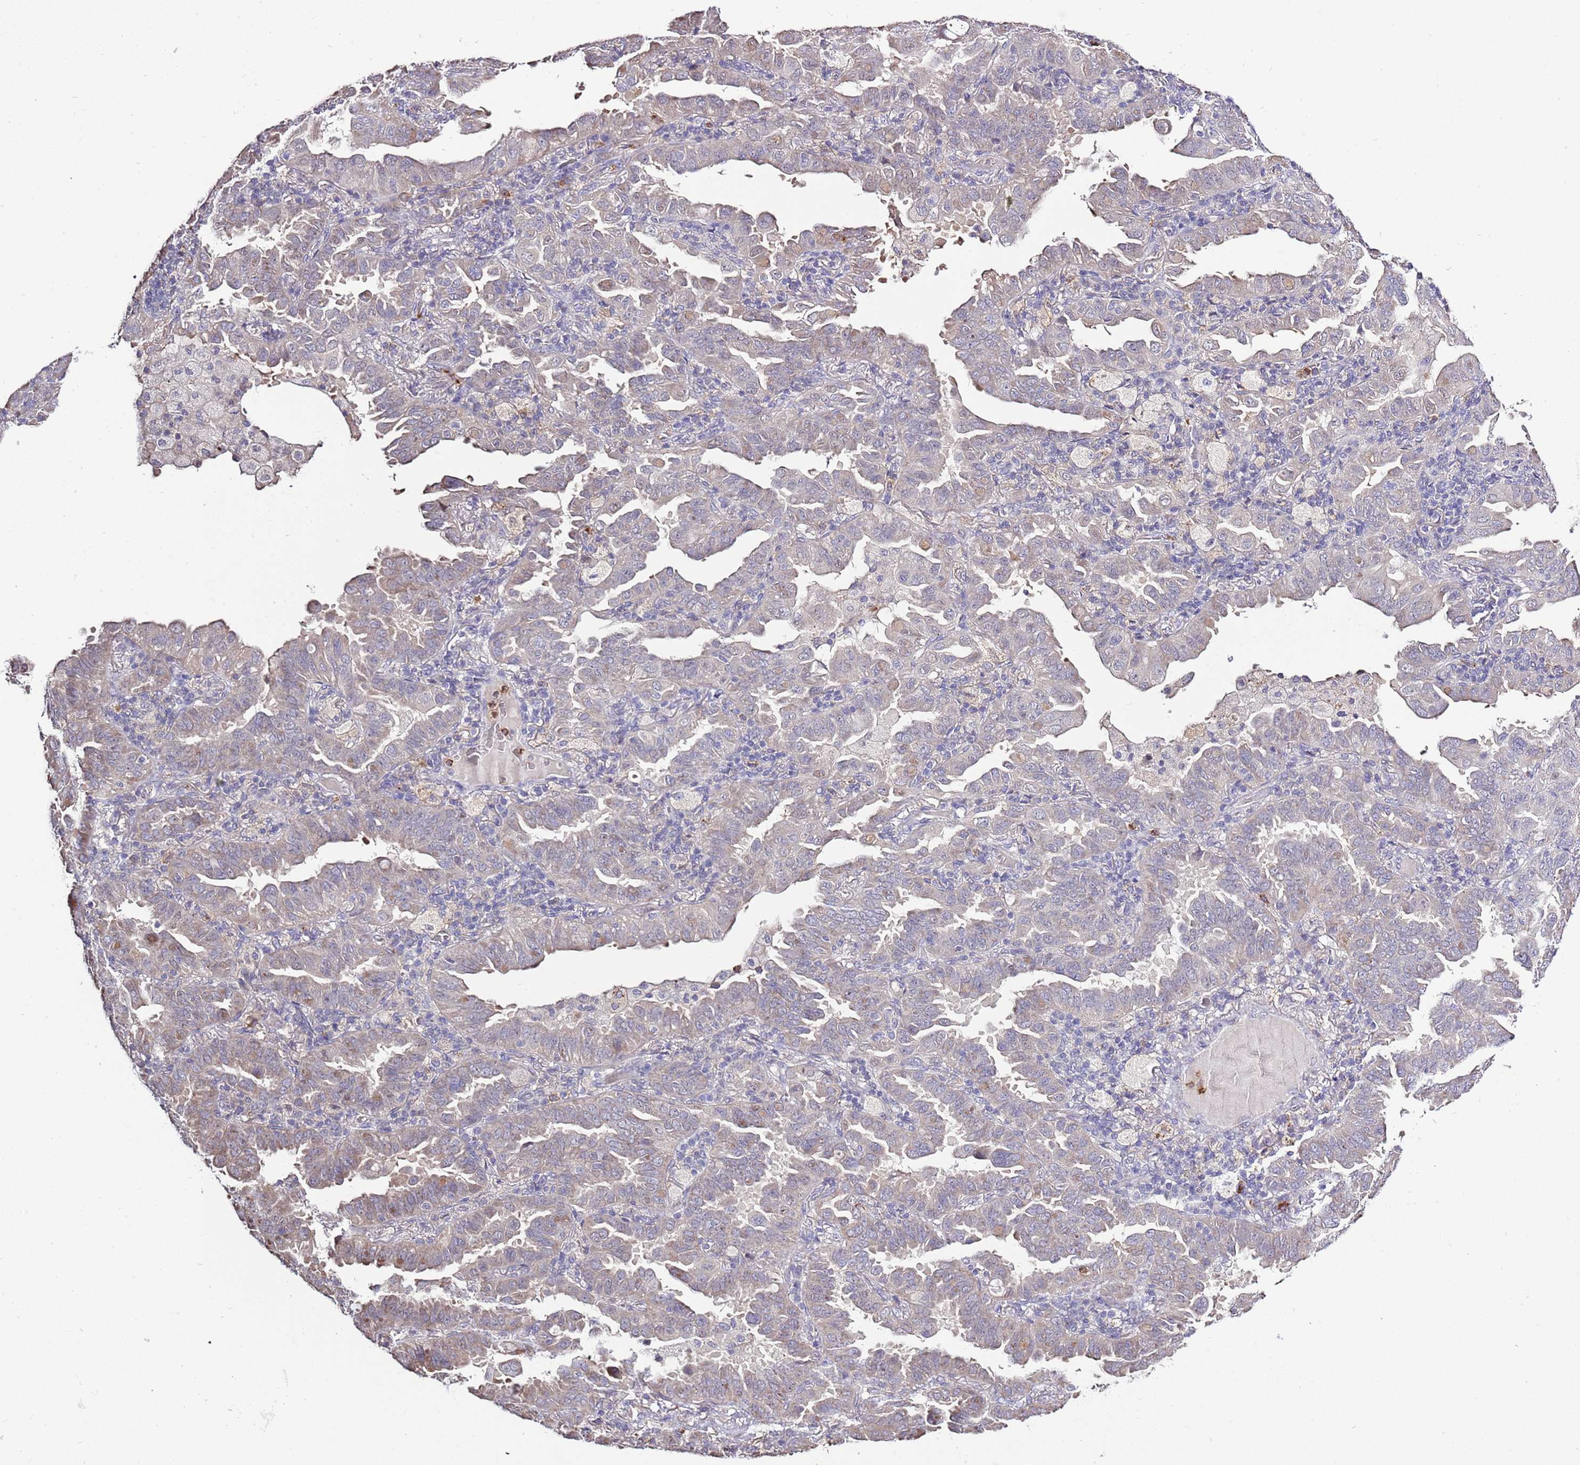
{"staining": {"intensity": "weak", "quantity": "<25%", "location": "cytoplasmic/membranous"}, "tissue": "lung cancer", "cell_type": "Tumor cells", "image_type": "cancer", "snomed": [{"axis": "morphology", "description": "Adenocarcinoma, NOS"}, {"axis": "topography", "description": "Lung"}], "caption": "Human lung cancer (adenocarcinoma) stained for a protein using immunohistochemistry (IHC) exhibits no expression in tumor cells.", "gene": "P2RY13", "patient": {"sex": "male", "age": 64}}